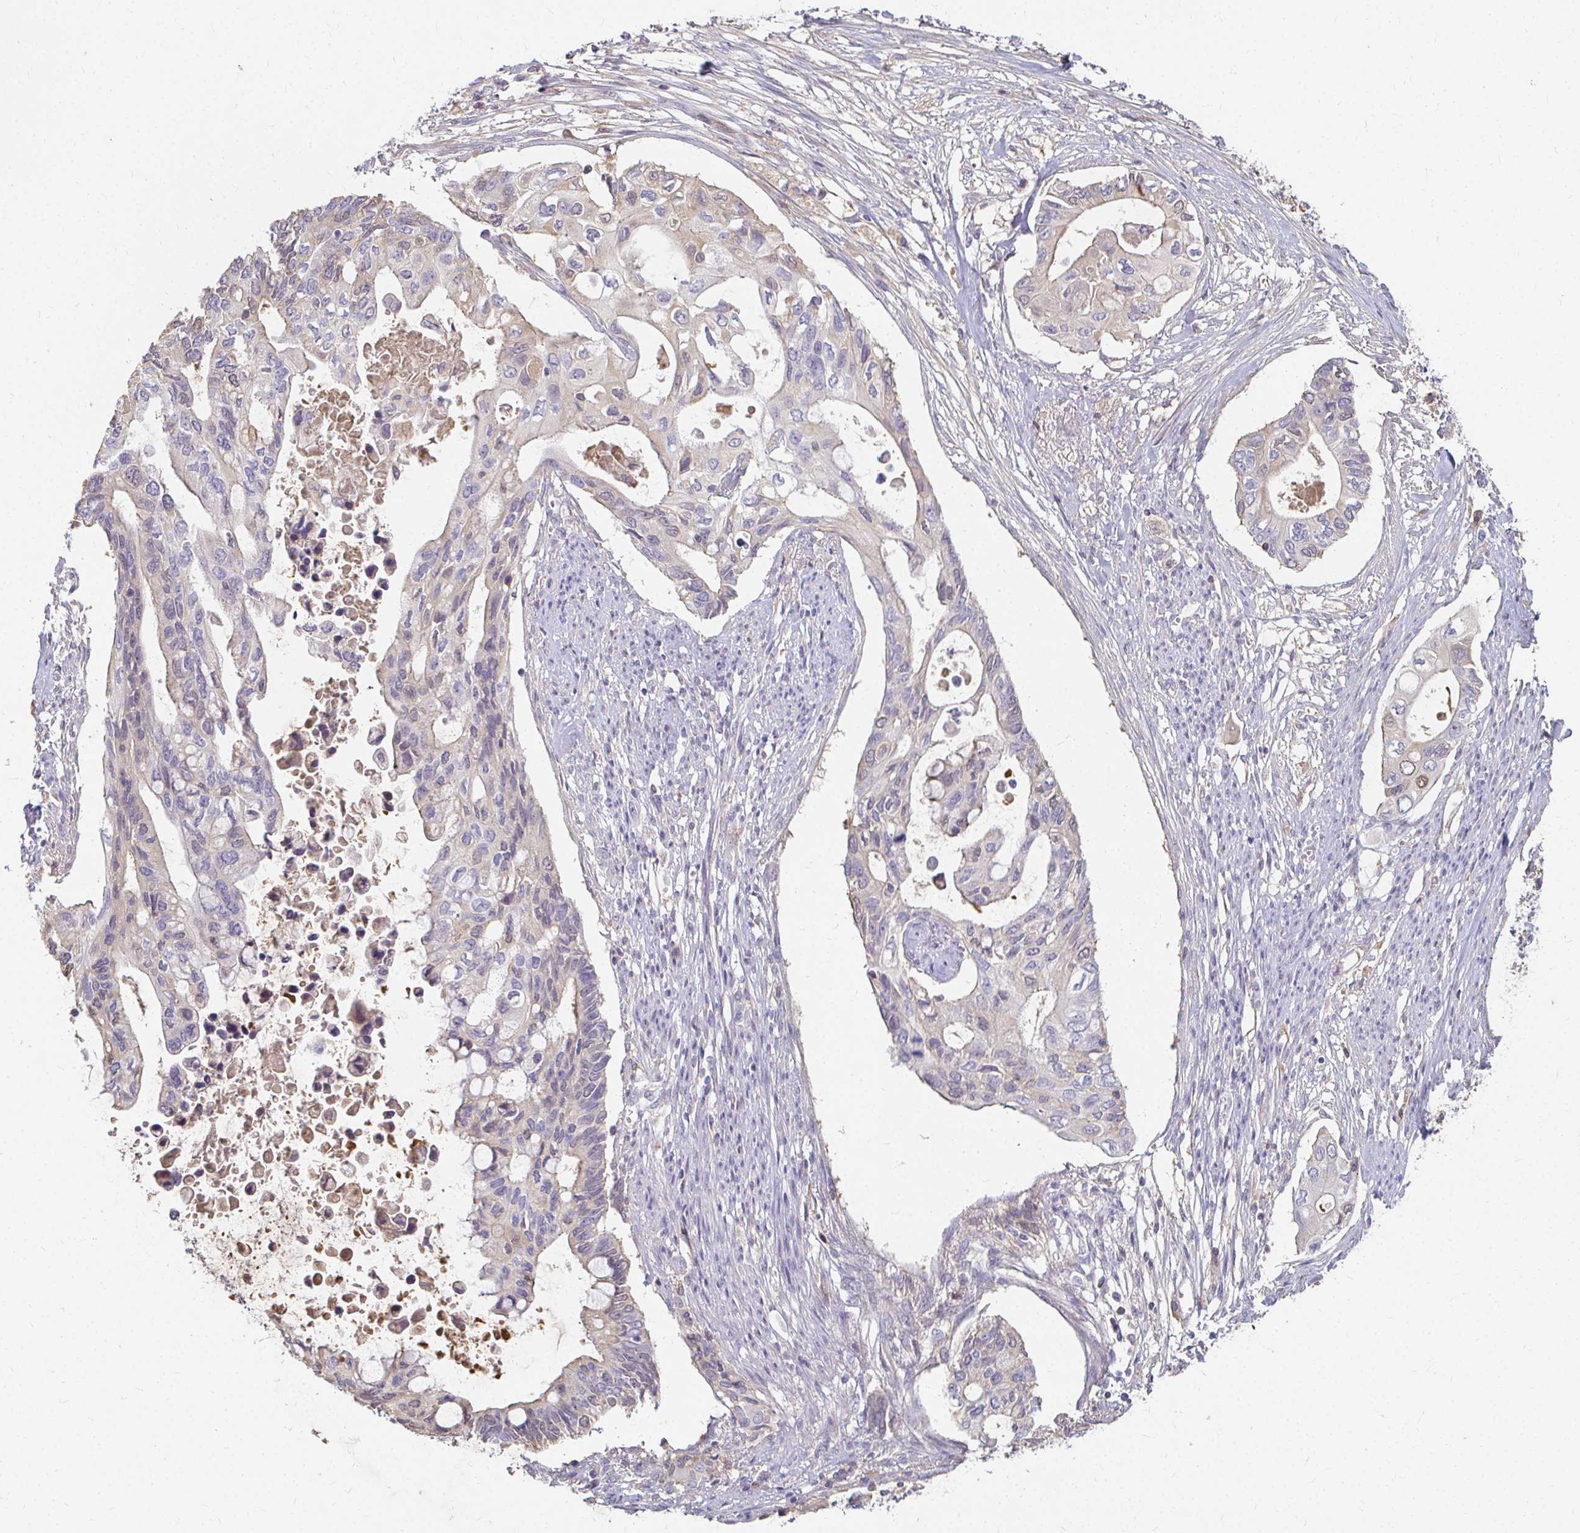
{"staining": {"intensity": "negative", "quantity": "none", "location": "none"}, "tissue": "pancreatic cancer", "cell_type": "Tumor cells", "image_type": "cancer", "snomed": [{"axis": "morphology", "description": "Adenocarcinoma, NOS"}, {"axis": "topography", "description": "Pancreas"}], "caption": "High power microscopy micrograph of an immunohistochemistry histopathology image of pancreatic cancer, revealing no significant expression in tumor cells. (DAB immunohistochemistry (IHC), high magnification).", "gene": "LOXL4", "patient": {"sex": "female", "age": 63}}